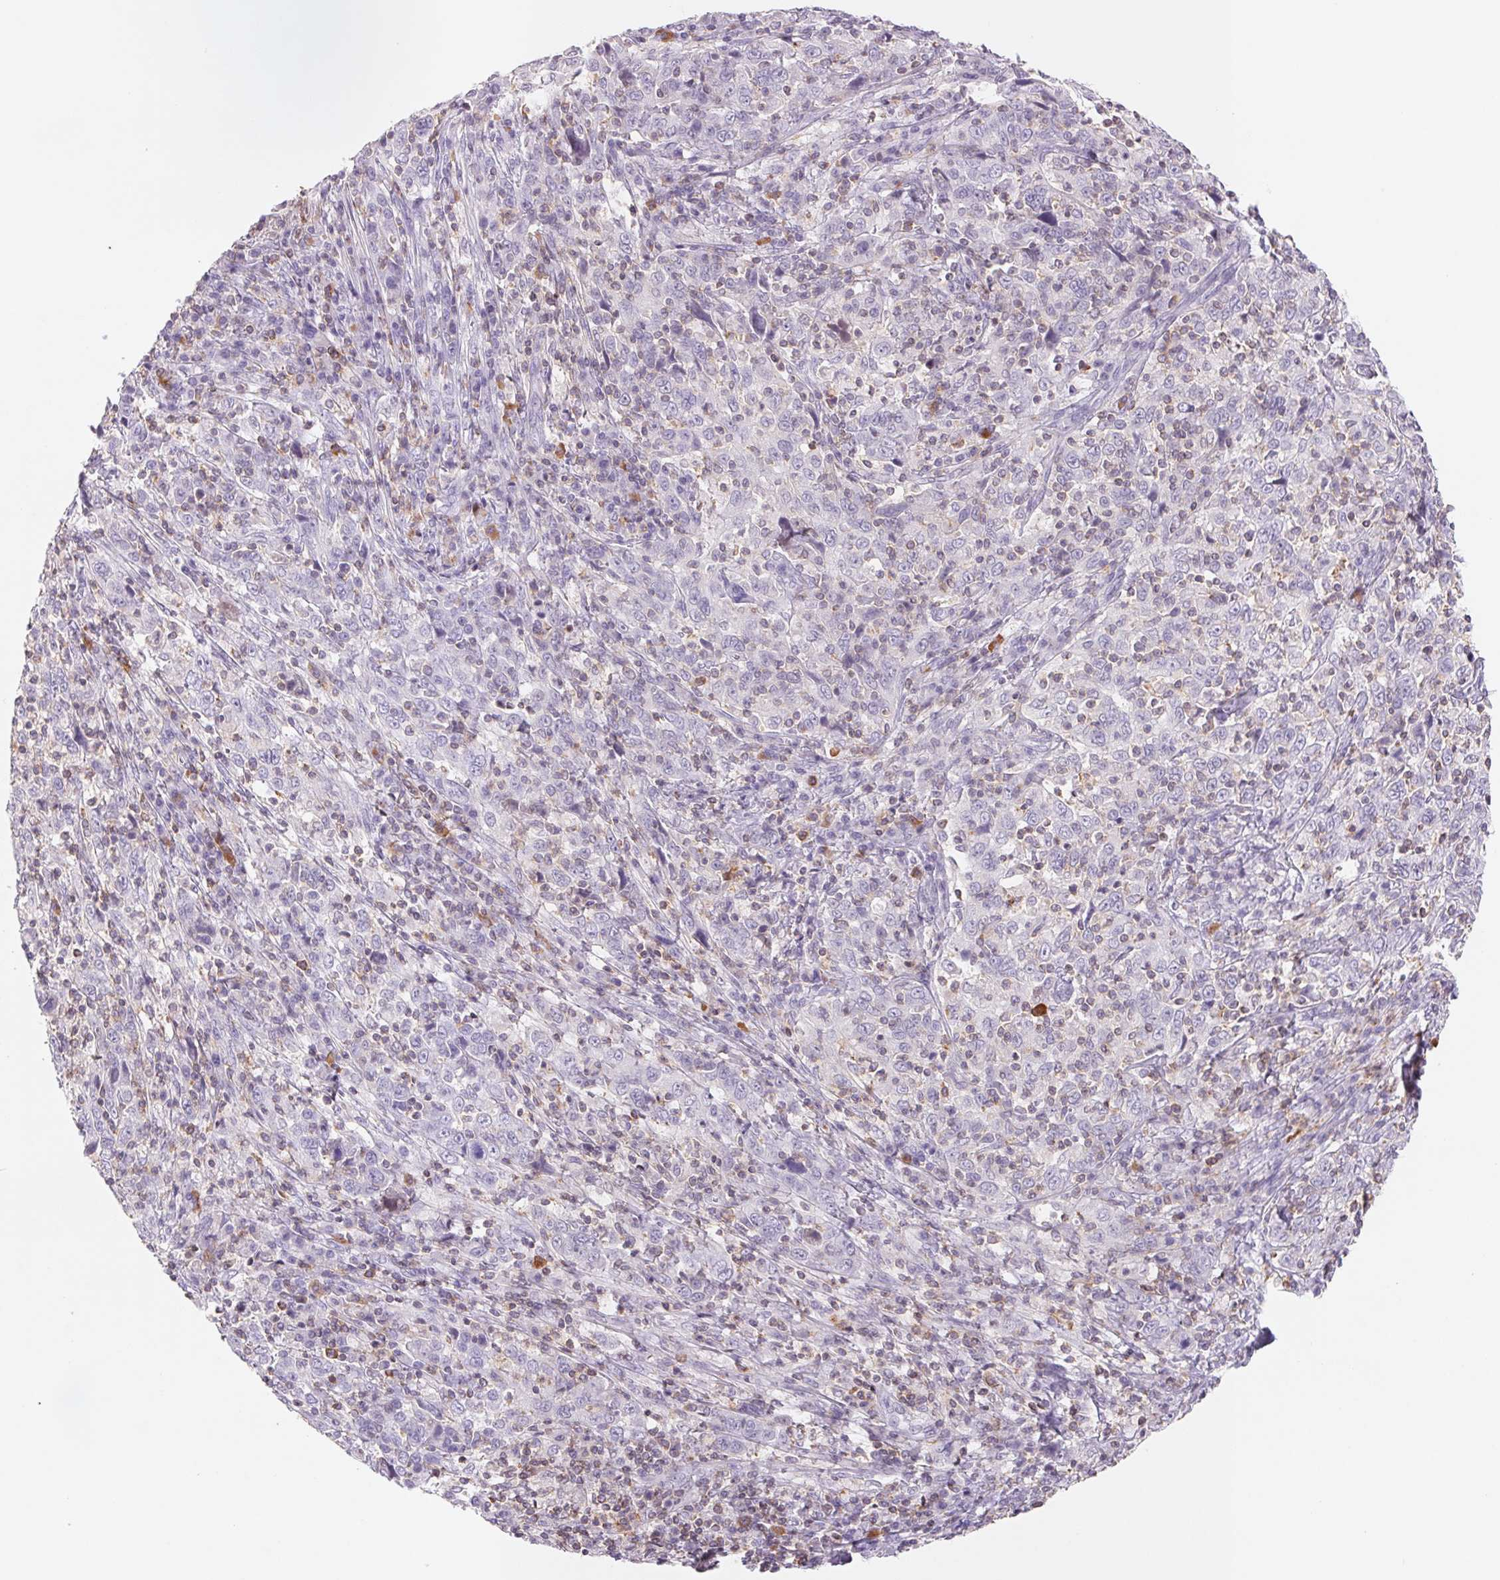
{"staining": {"intensity": "negative", "quantity": "none", "location": "none"}, "tissue": "cervical cancer", "cell_type": "Tumor cells", "image_type": "cancer", "snomed": [{"axis": "morphology", "description": "Squamous cell carcinoma, NOS"}, {"axis": "topography", "description": "Cervix"}], "caption": "Tumor cells show no significant positivity in squamous cell carcinoma (cervical).", "gene": "KIF26A", "patient": {"sex": "female", "age": 46}}